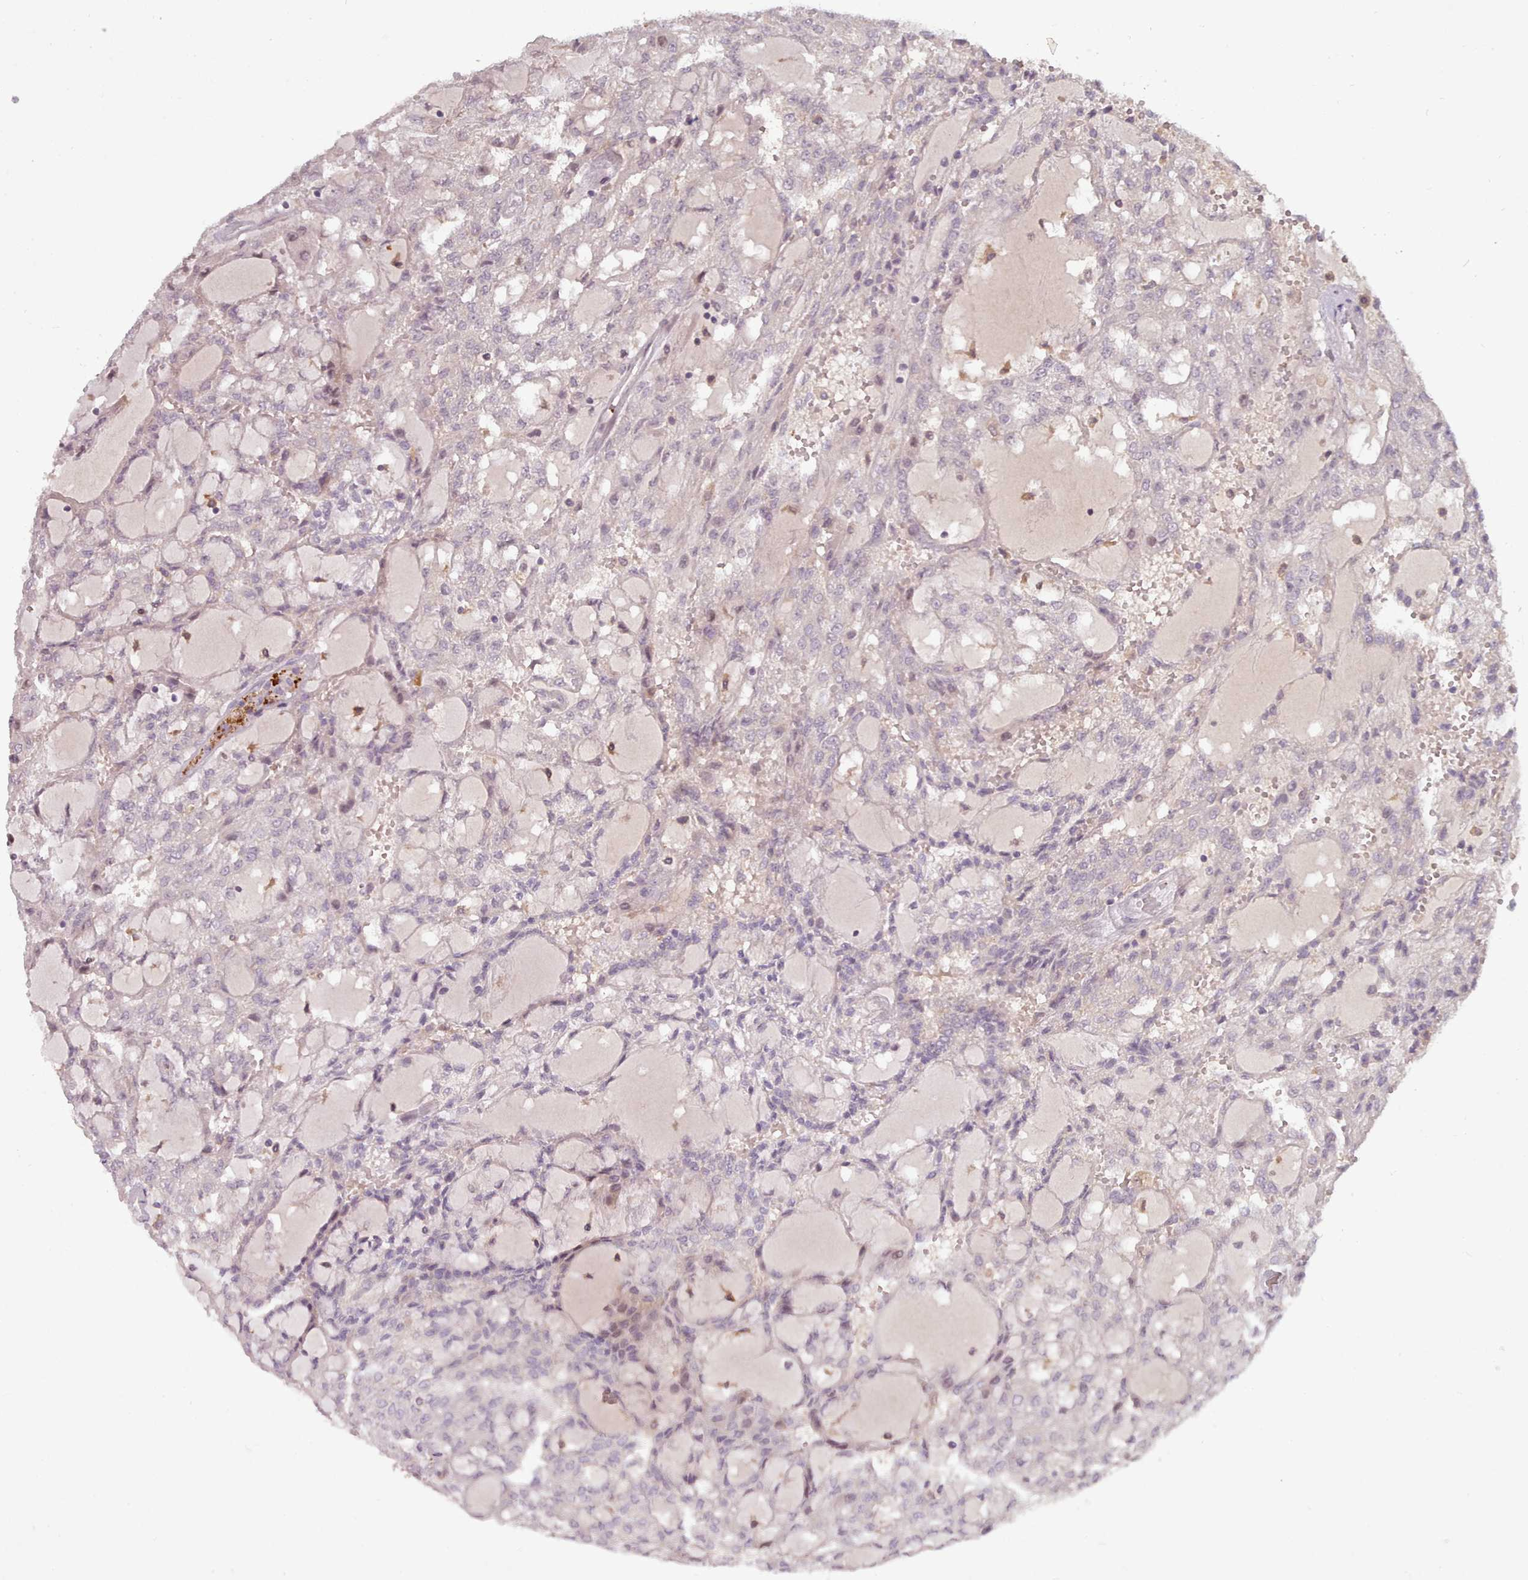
{"staining": {"intensity": "negative", "quantity": "none", "location": "none"}, "tissue": "renal cancer", "cell_type": "Tumor cells", "image_type": "cancer", "snomed": [{"axis": "morphology", "description": "Adenocarcinoma, NOS"}, {"axis": "topography", "description": "Kidney"}], "caption": "The IHC photomicrograph has no significant positivity in tumor cells of renal adenocarcinoma tissue.", "gene": "LEFTY2", "patient": {"sex": "male", "age": 63}}